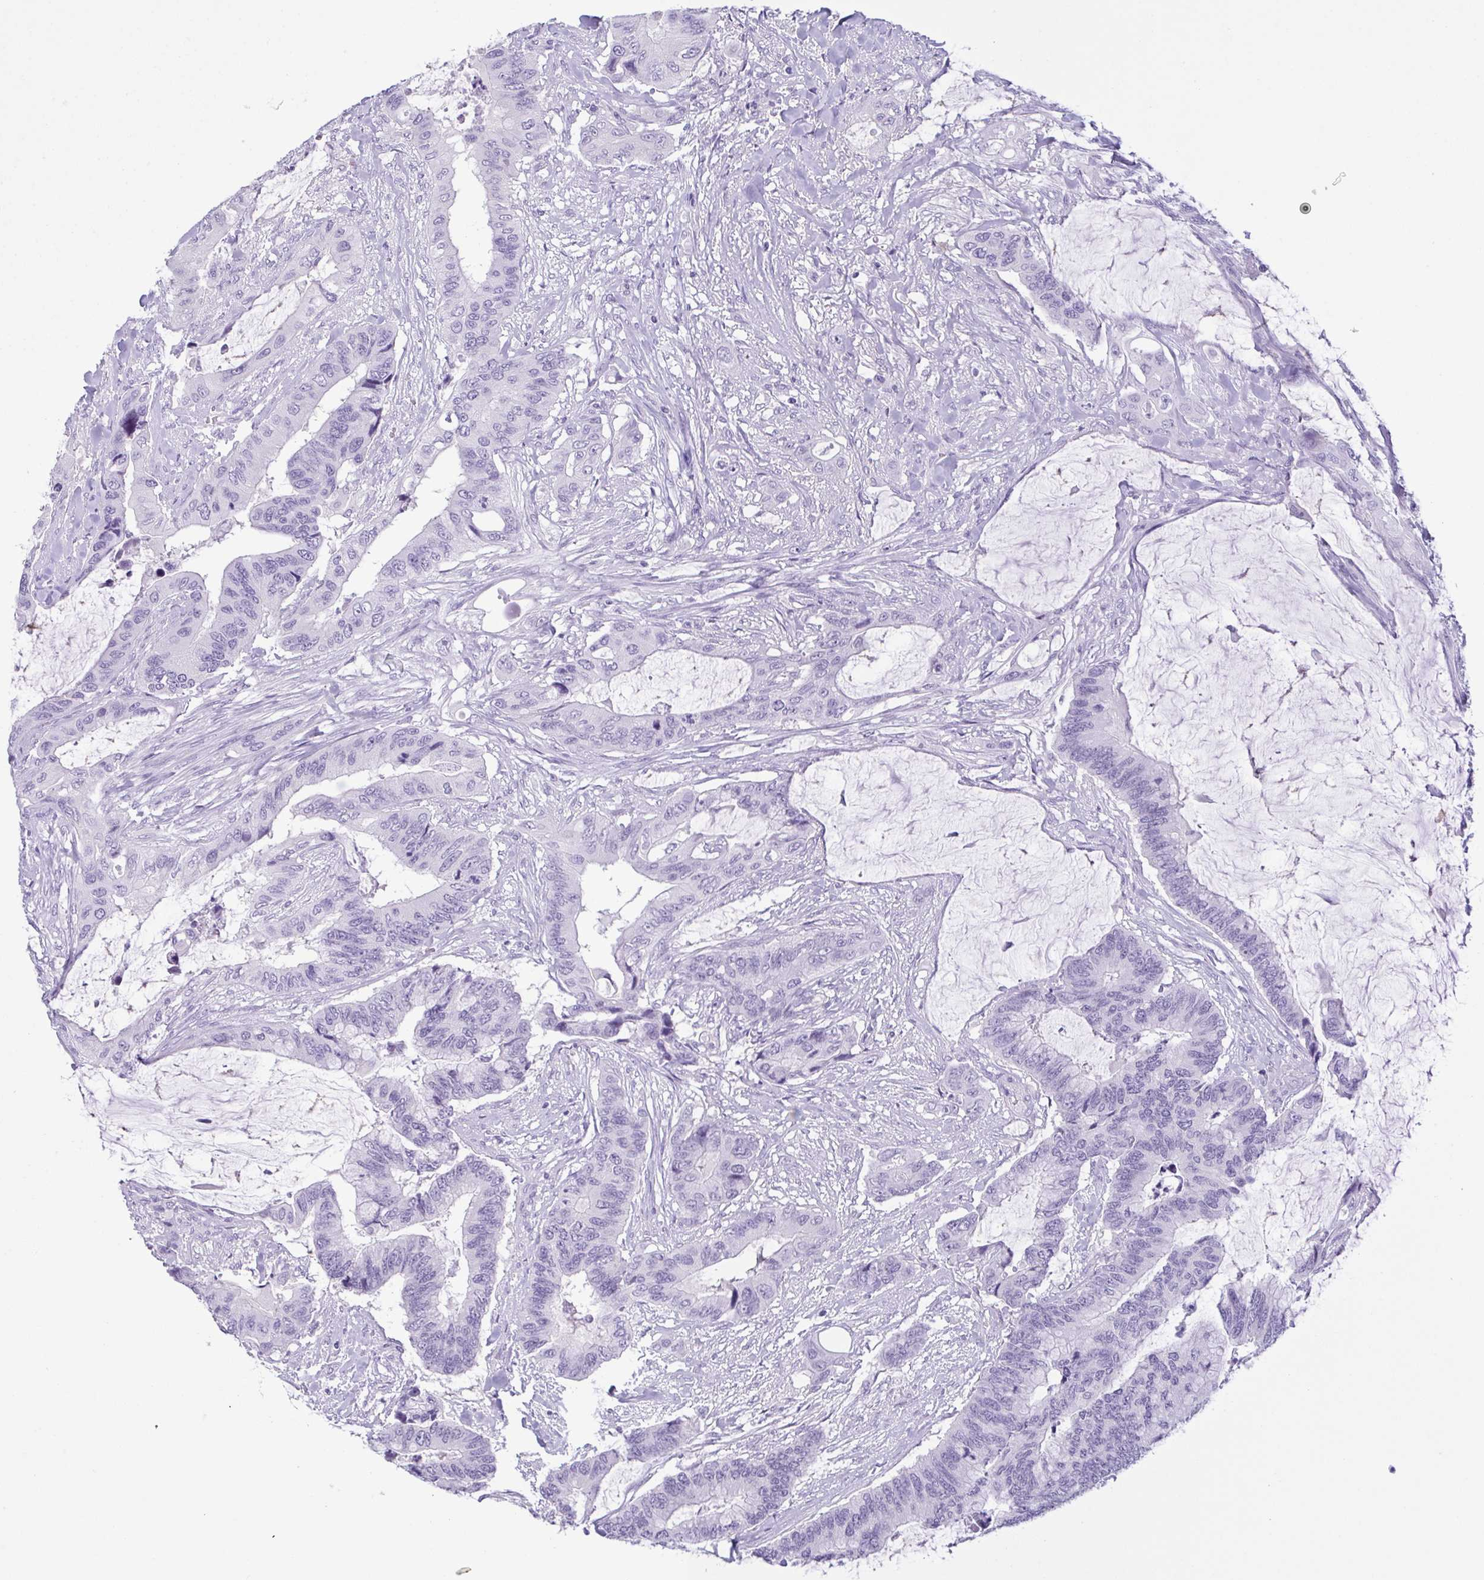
{"staining": {"intensity": "negative", "quantity": "none", "location": "none"}, "tissue": "colorectal cancer", "cell_type": "Tumor cells", "image_type": "cancer", "snomed": [{"axis": "morphology", "description": "Adenocarcinoma, NOS"}, {"axis": "topography", "description": "Rectum"}], "caption": "Tumor cells show no significant staining in colorectal cancer (adenocarcinoma).", "gene": "INAFM1", "patient": {"sex": "female", "age": 59}}